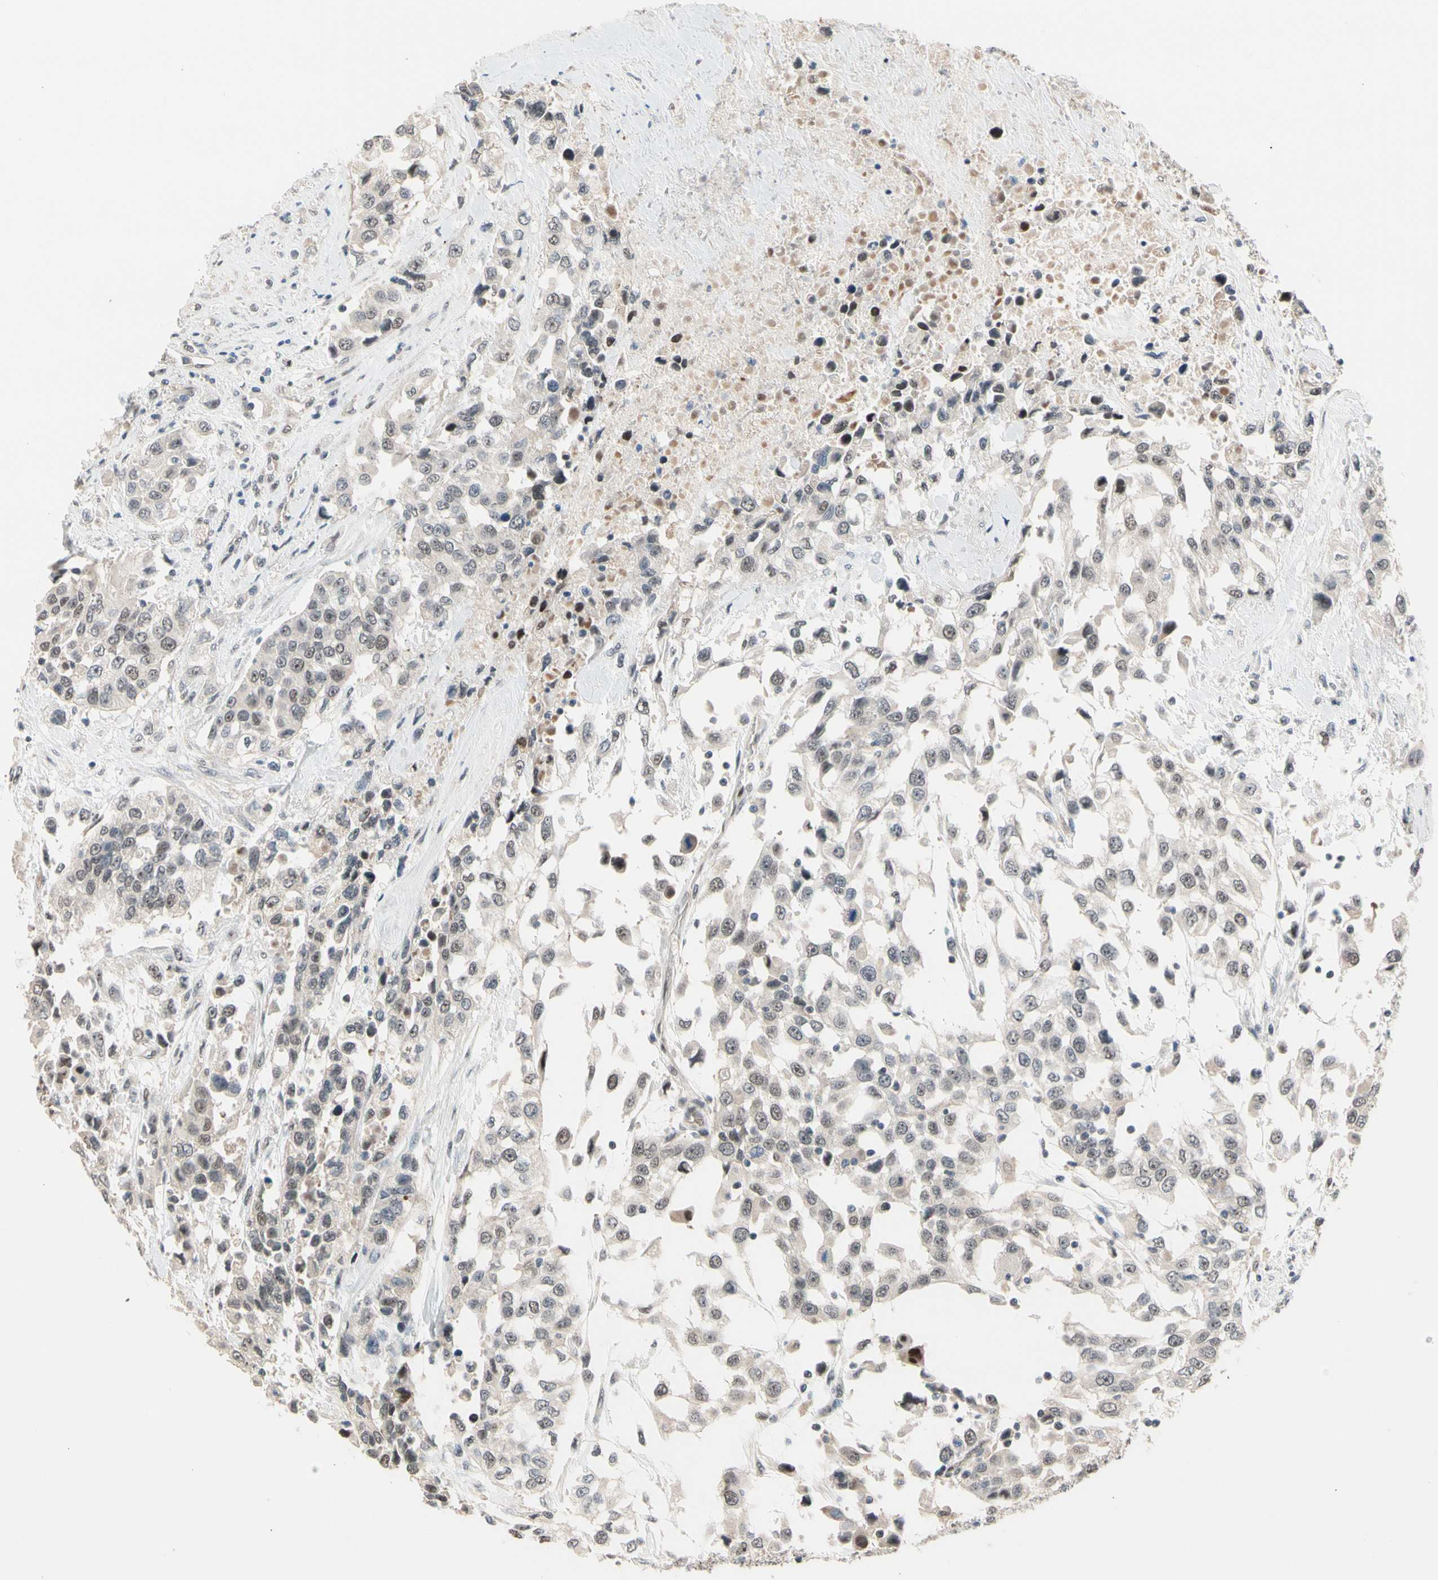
{"staining": {"intensity": "weak", "quantity": "25%-75%", "location": "cytoplasmic/membranous,nuclear"}, "tissue": "urothelial cancer", "cell_type": "Tumor cells", "image_type": "cancer", "snomed": [{"axis": "morphology", "description": "Urothelial carcinoma, High grade"}, {"axis": "topography", "description": "Urinary bladder"}], "caption": "High-grade urothelial carcinoma stained for a protein (brown) demonstrates weak cytoplasmic/membranous and nuclear positive positivity in about 25%-75% of tumor cells.", "gene": "NGEF", "patient": {"sex": "female", "age": 80}}